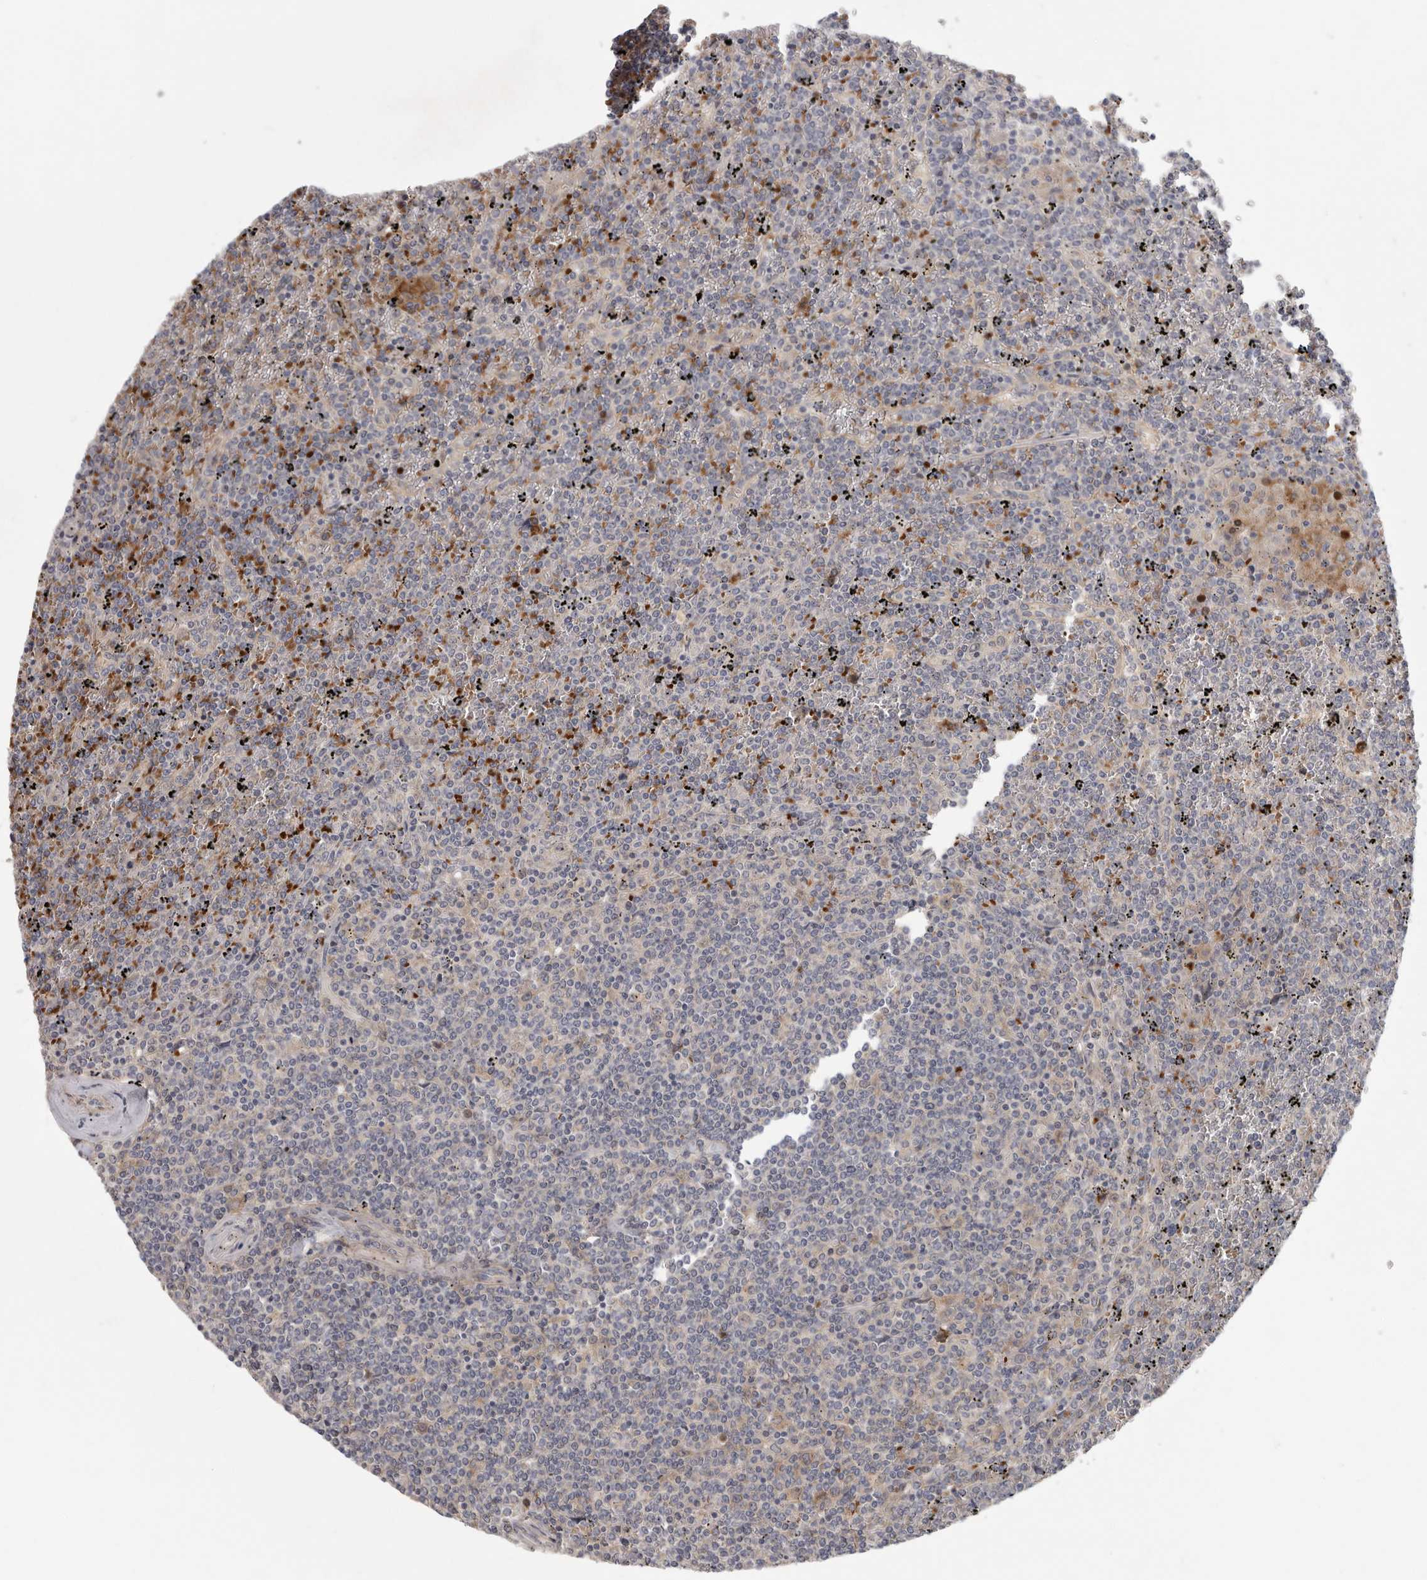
{"staining": {"intensity": "negative", "quantity": "none", "location": "none"}, "tissue": "lymphoma", "cell_type": "Tumor cells", "image_type": "cancer", "snomed": [{"axis": "morphology", "description": "Malignant lymphoma, non-Hodgkin's type, Low grade"}, {"axis": "topography", "description": "Spleen"}], "caption": "Immunohistochemistry (IHC) micrograph of low-grade malignant lymphoma, non-Hodgkin's type stained for a protein (brown), which shows no positivity in tumor cells.", "gene": "CFAP298", "patient": {"sex": "female", "age": 19}}